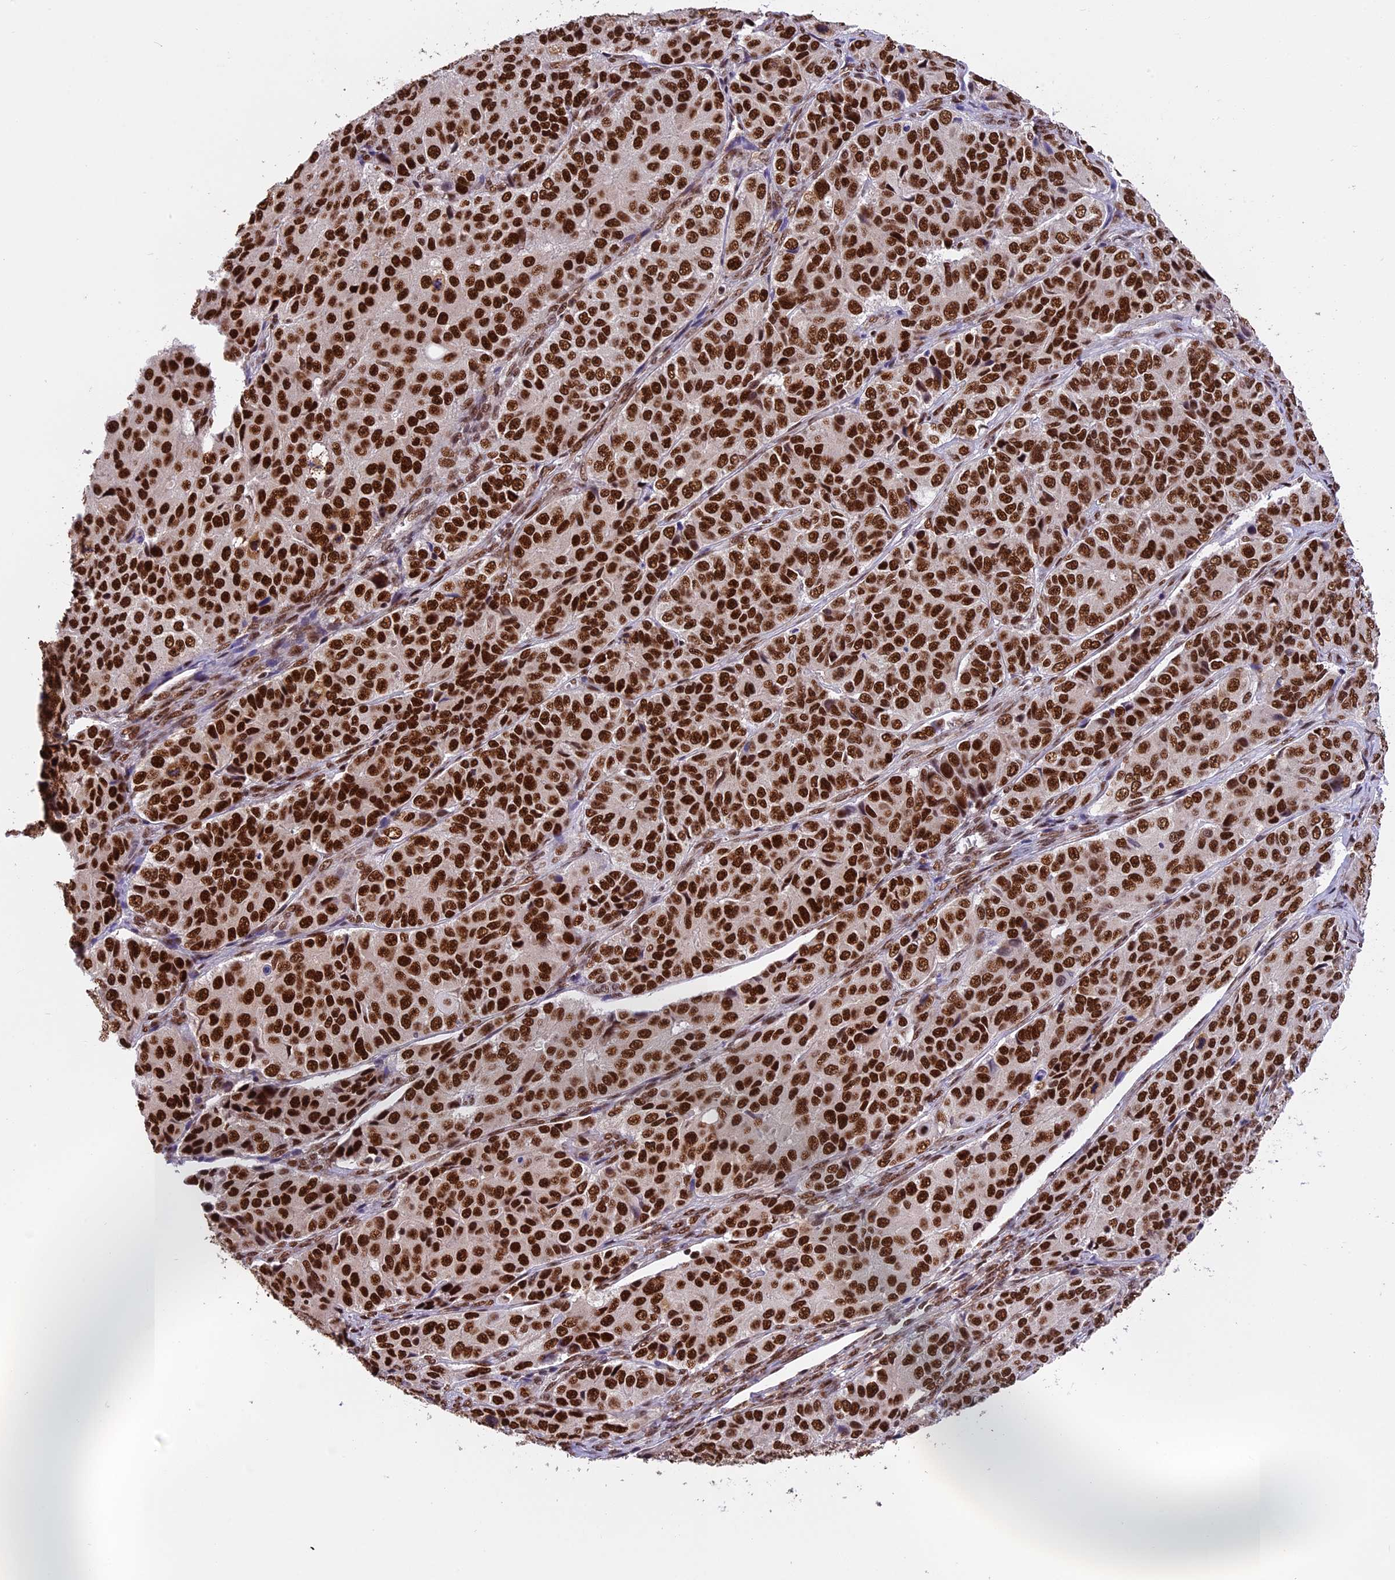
{"staining": {"intensity": "strong", "quantity": ">75%", "location": "nuclear"}, "tissue": "ovarian cancer", "cell_type": "Tumor cells", "image_type": "cancer", "snomed": [{"axis": "morphology", "description": "Carcinoma, endometroid"}, {"axis": "topography", "description": "Ovary"}], "caption": "High-power microscopy captured an IHC photomicrograph of ovarian cancer (endometroid carcinoma), revealing strong nuclear staining in approximately >75% of tumor cells. (DAB (3,3'-diaminobenzidine) = brown stain, brightfield microscopy at high magnification).", "gene": "RAMAC", "patient": {"sex": "female", "age": 51}}